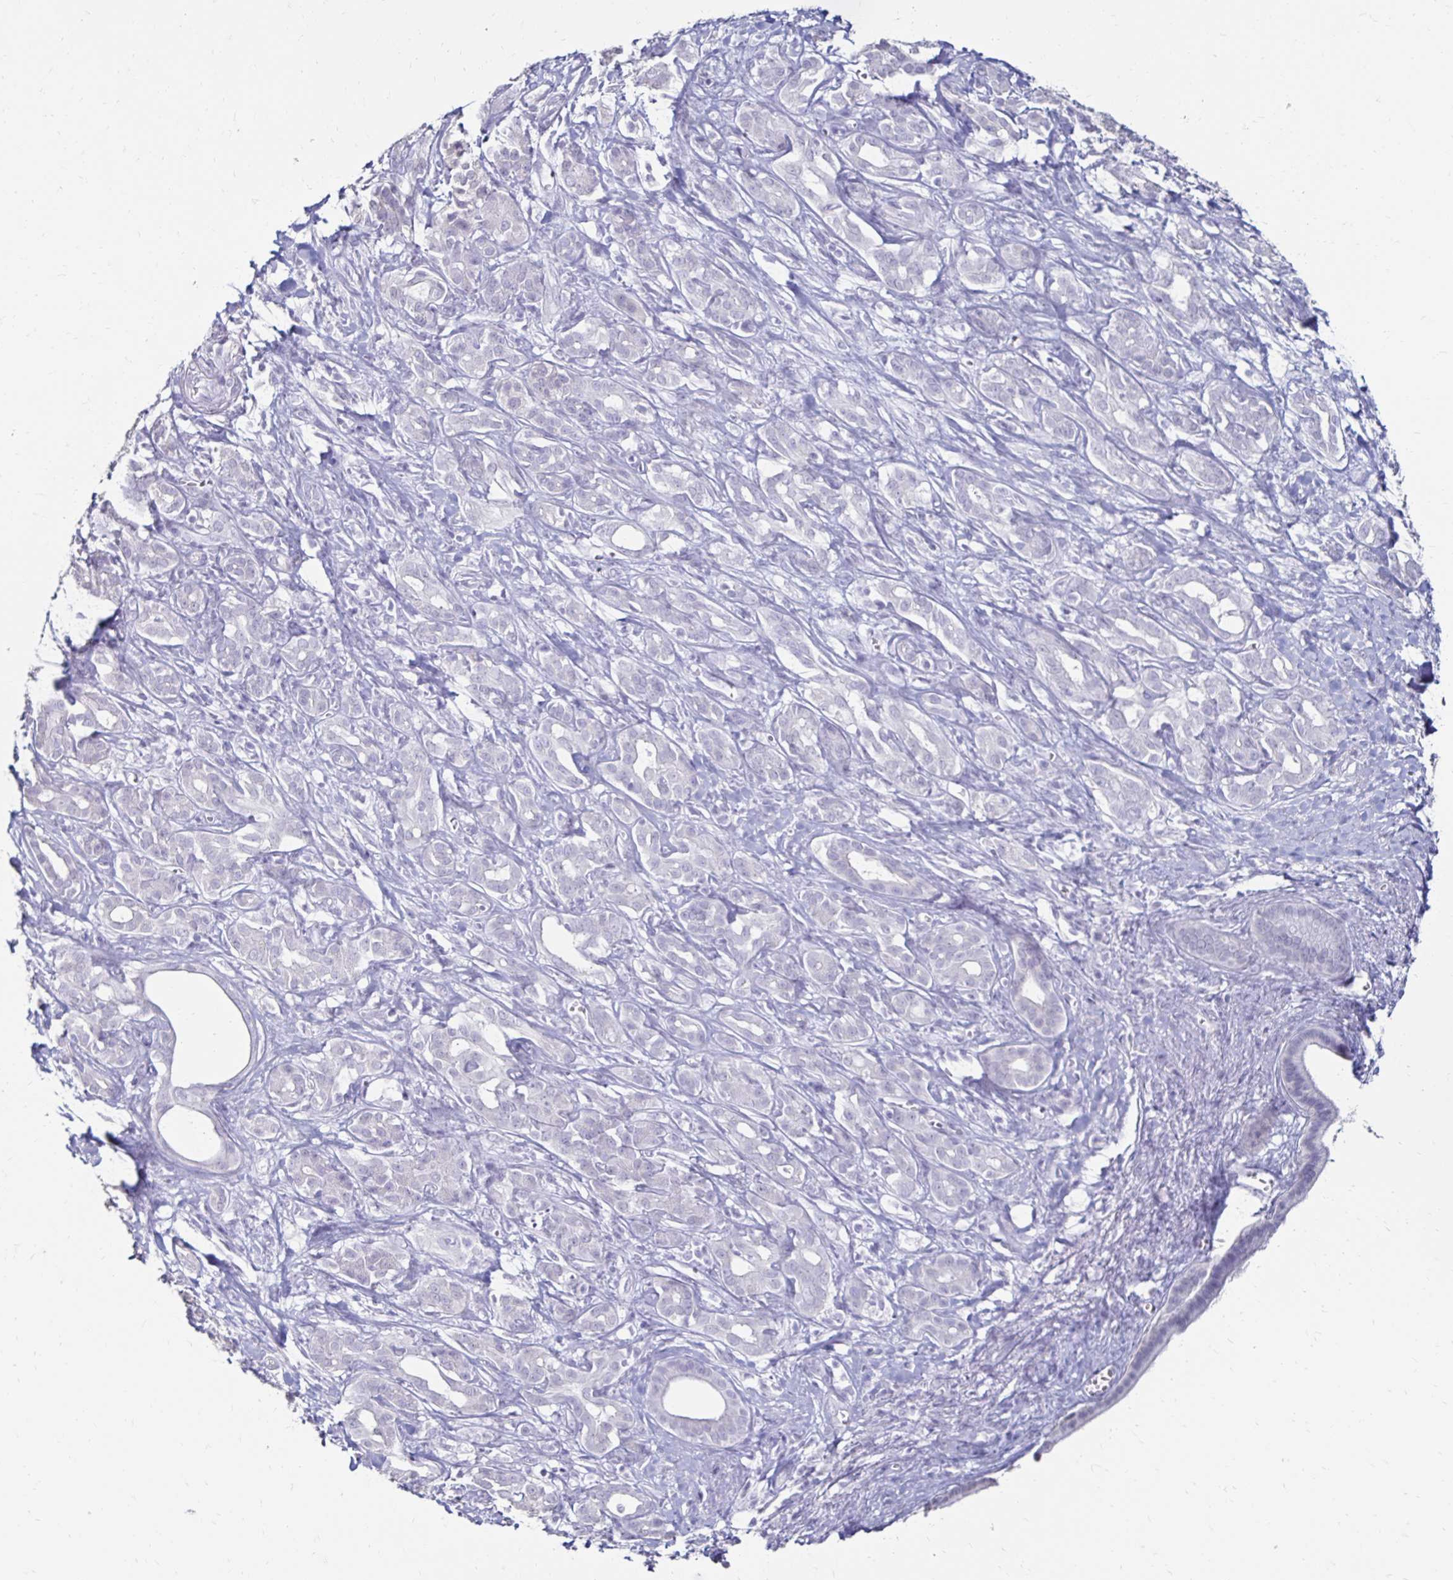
{"staining": {"intensity": "negative", "quantity": "none", "location": "none"}, "tissue": "pancreatic cancer", "cell_type": "Tumor cells", "image_type": "cancer", "snomed": [{"axis": "morphology", "description": "Adenocarcinoma, NOS"}, {"axis": "topography", "description": "Pancreas"}], "caption": "Human adenocarcinoma (pancreatic) stained for a protein using IHC exhibits no positivity in tumor cells.", "gene": "TOMM34", "patient": {"sex": "male", "age": 61}}